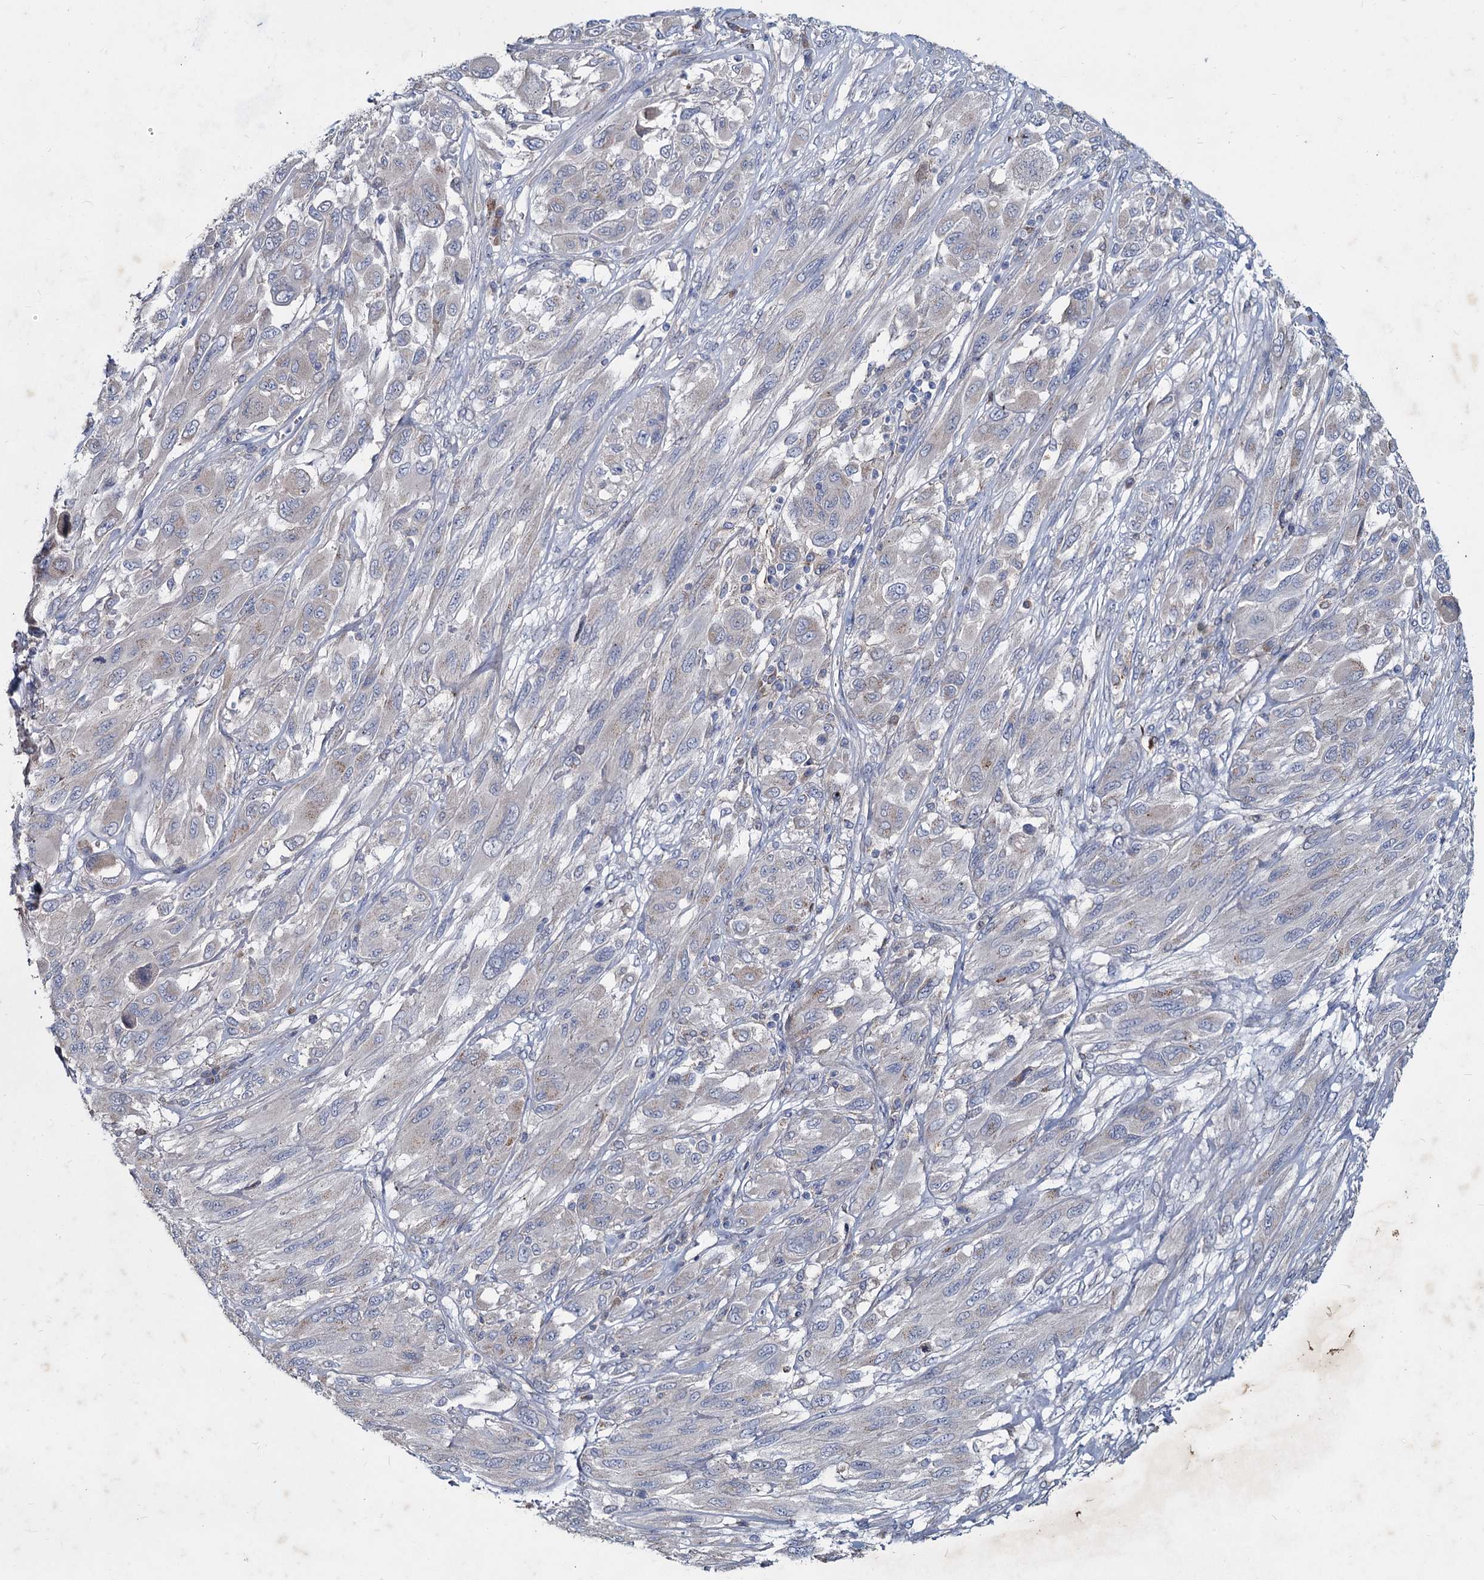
{"staining": {"intensity": "negative", "quantity": "none", "location": "none"}, "tissue": "melanoma", "cell_type": "Tumor cells", "image_type": "cancer", "snomed": [{"axis": "morphology", "description": "Malignant melanoma, NOS"}, {"axis": "topography", "description": "Skin"}], "caption": "A micrograph of human melanoma is negative for staining in tumor cells. (Brightfield microscopy of DAB (3,3'-diaminobenzidine) IHC at high magnification).", "gene": "TMX2", "patient": {"sex": "female", "age": 91}}